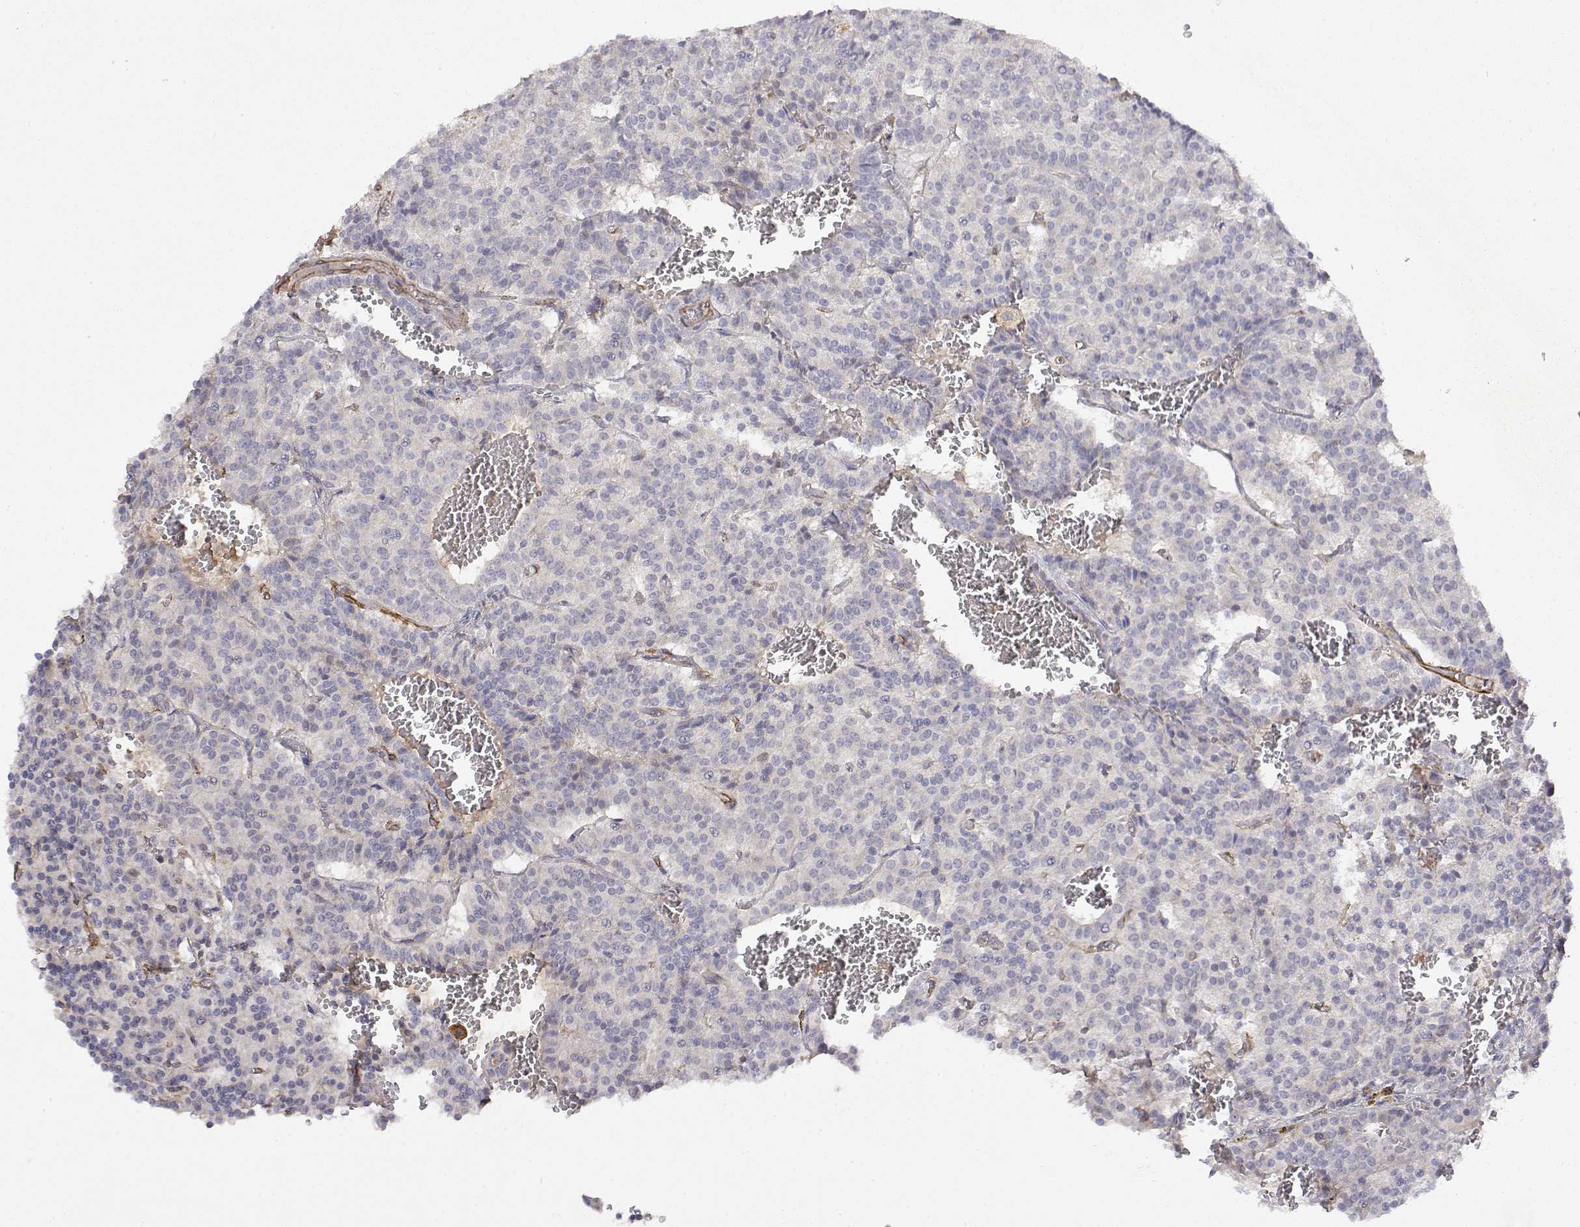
{"staining": {"intensity": "negative", "quantity": "none", "location": "none"}, "tissue": "carcinoid", "cell_type": "Tumor cells", "image_type": "cancer", "snomed": [{"axis": "morphology", "description": "Carcinoid, malignant, NOS"}, {"axis": "topography", "description": "Lung"}], "caption": "Tumor cells are negative for brown protein staining in carcinoid (malignant).", "gene": "SOWAHD", "patient": {"sex": "male", "age": 70}}